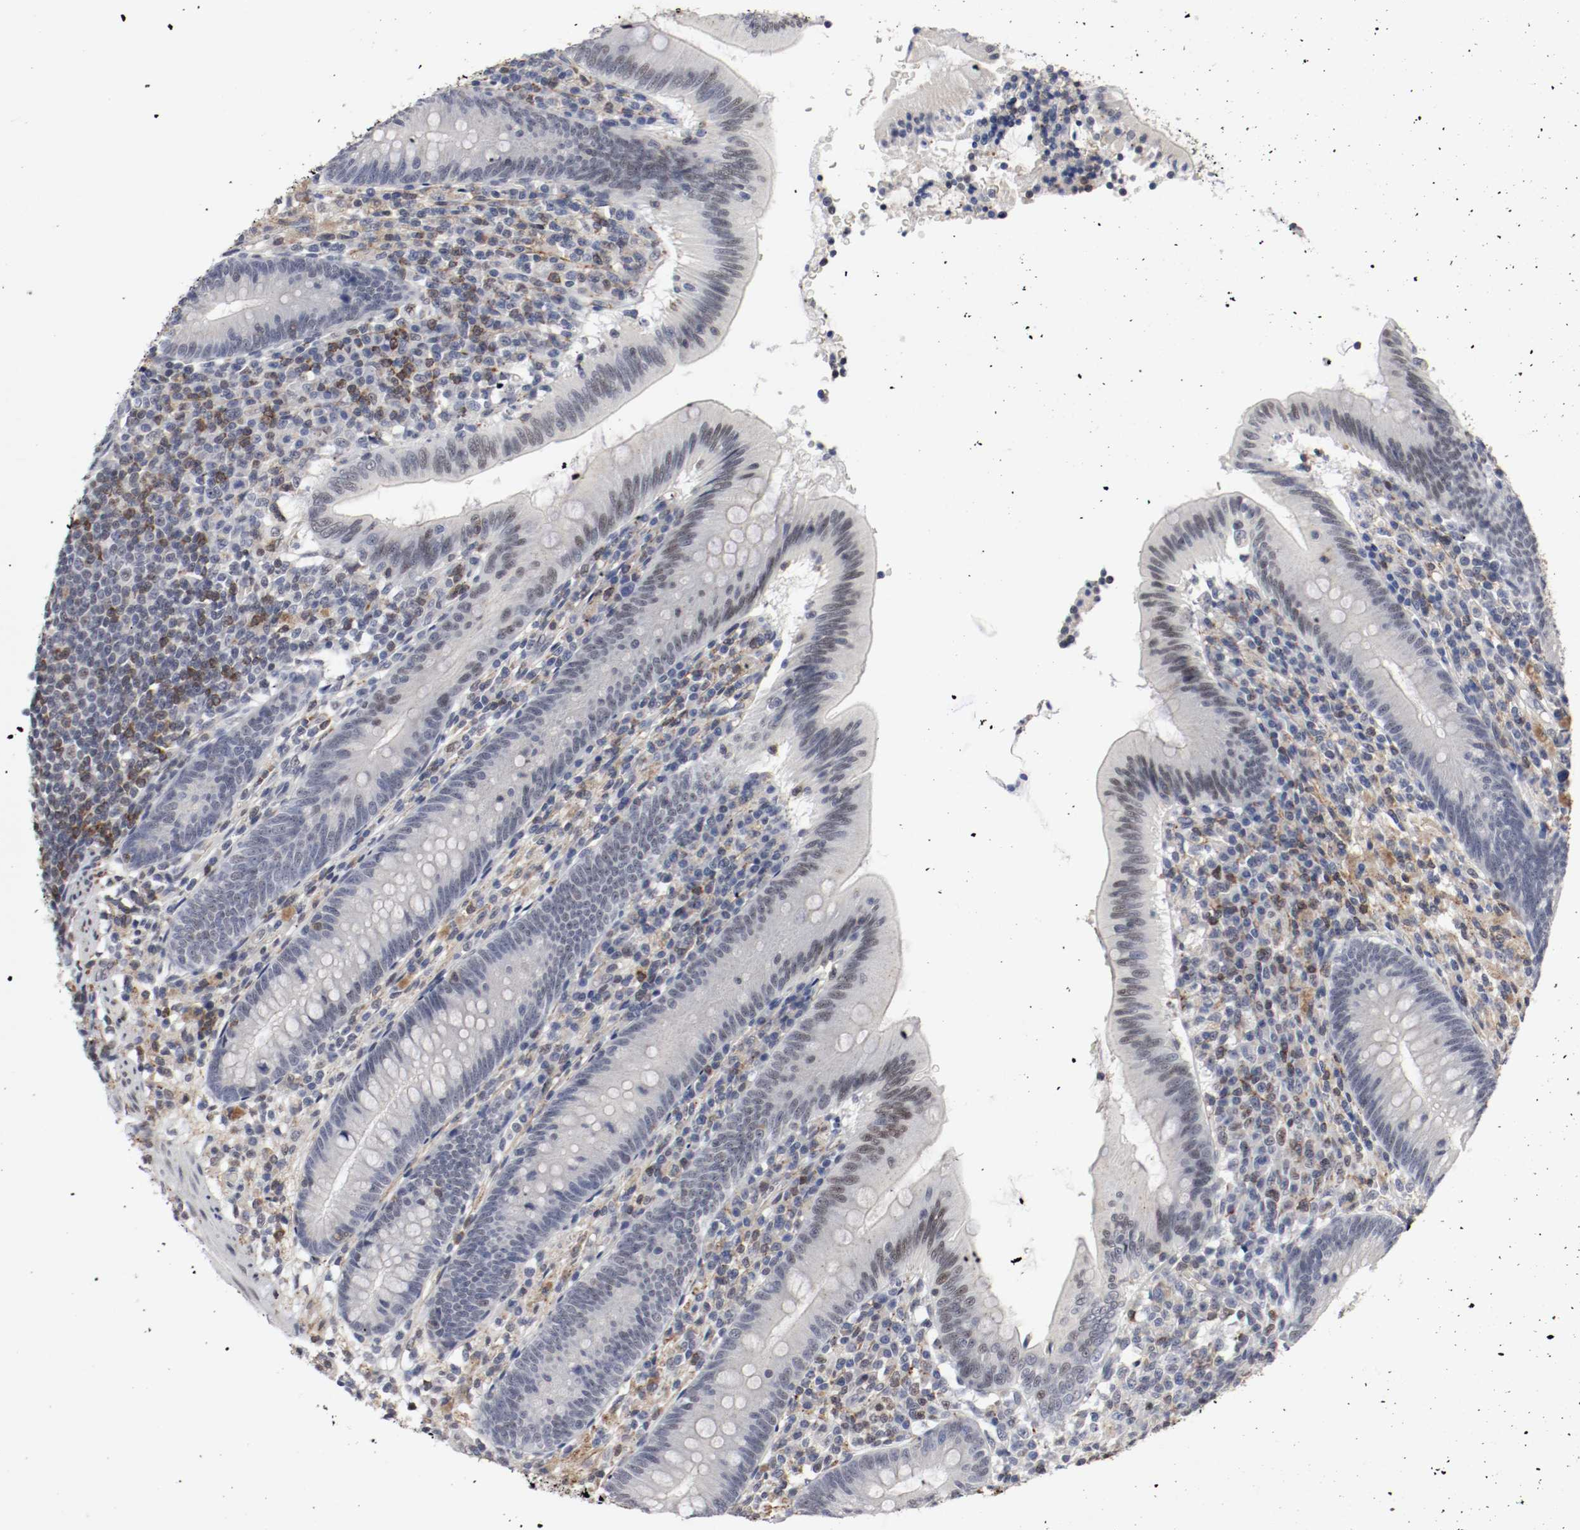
{"staining": {"intensity": "moderate", "quantity": "<25%", "location": "nuclear"}, "tissue": "appendix", "cell_type": "Glandular cells", "image_type": "normal", "snomed": [{"axis": "morphology", "description": "Normal tissue, NOS"}, {"axis": "morphology", "description": "Inflammation, NOS"}, {"axis": "topography", "description": "Appendix"}], "caption": "Immunohistochemical staining of normal appendix reveals low levels of moderate nuclear positivity in about <25% of glandular cells. (Brightfield microscopy of DAB IHC at high magnification).", "gene": "JUND", "patient": {"sex": "male", "age": 46}}